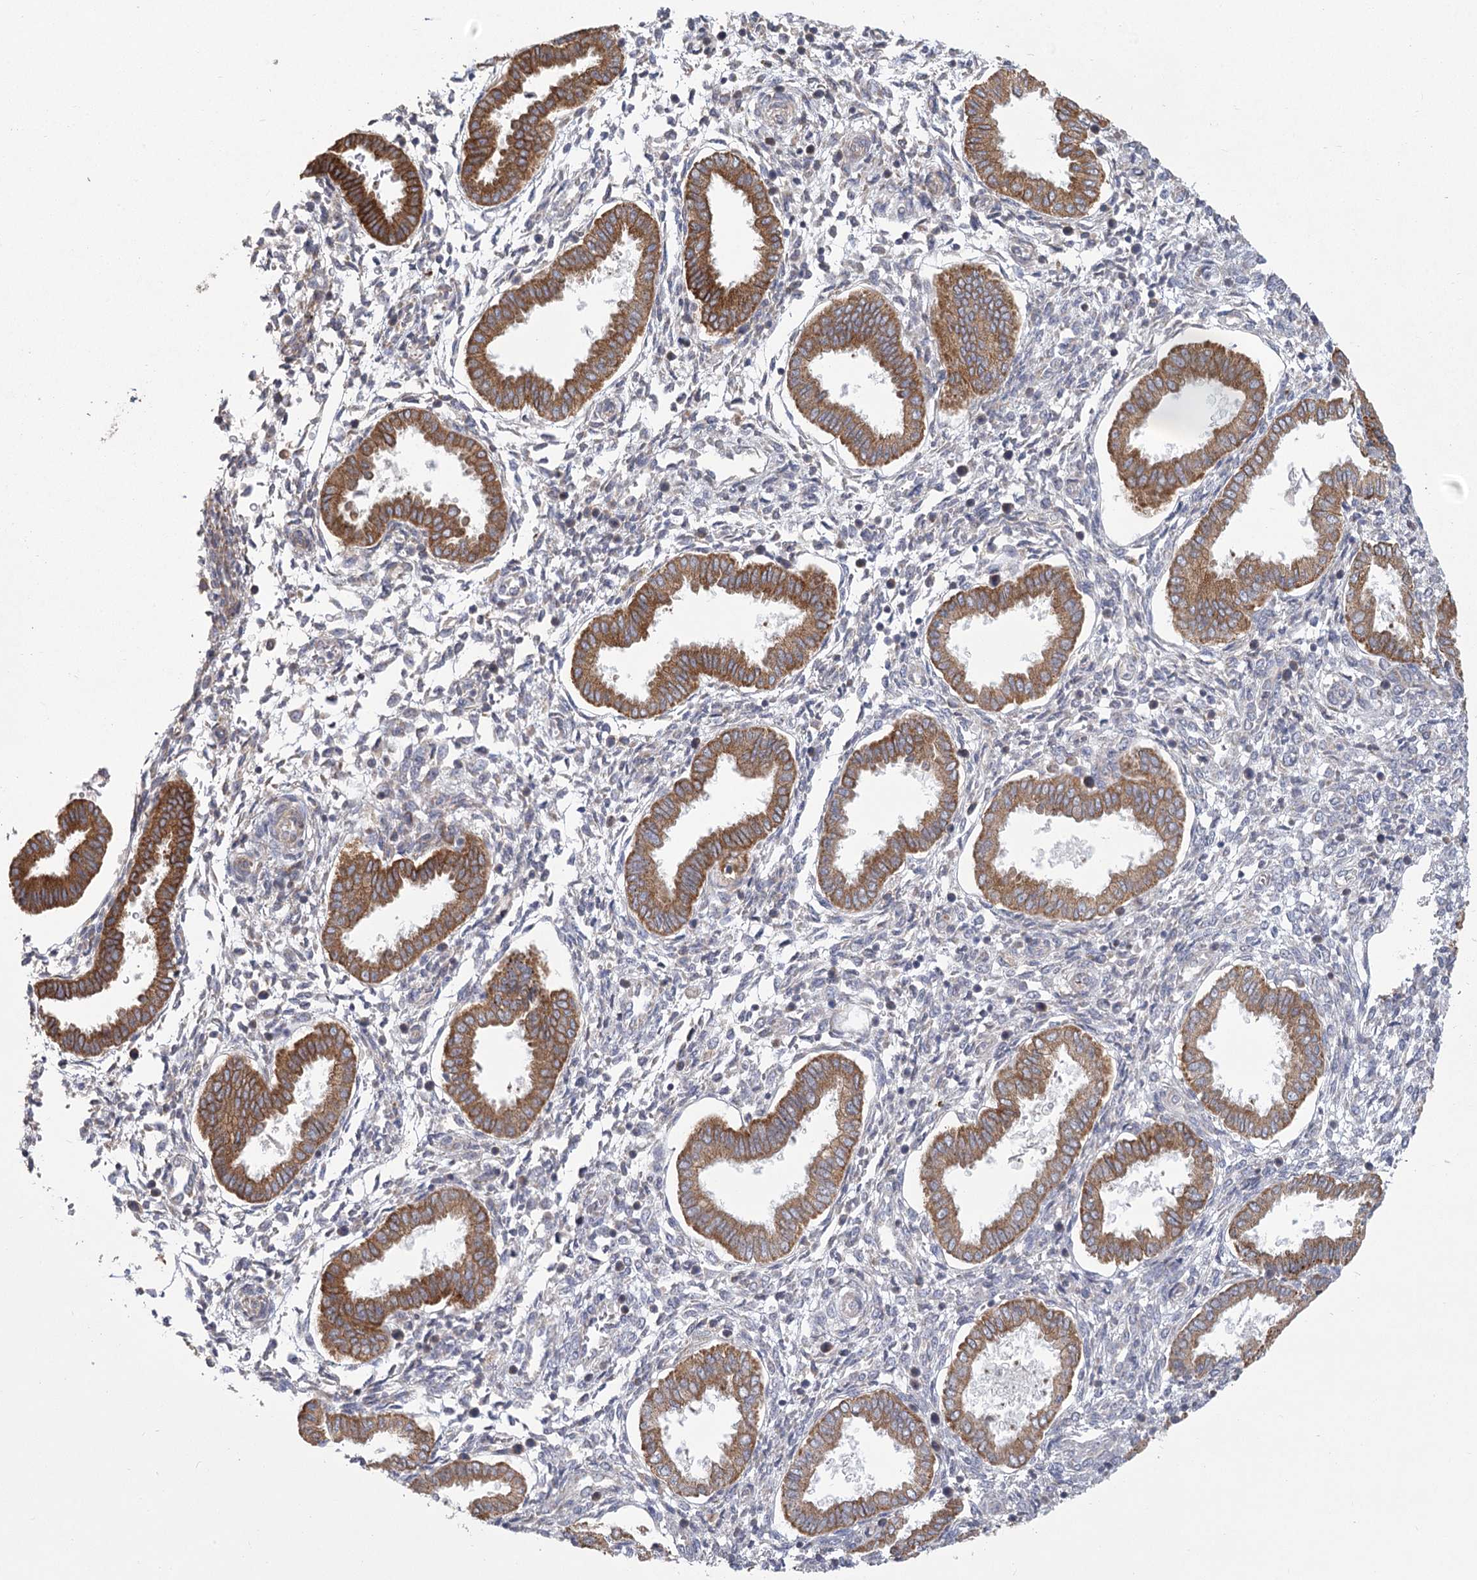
{"staining": {"intensity": "negative", "quantity": "none", "location": "none"}, "tissue": "endometrium", "cell_type": "Cells in endometrial stroma", "image_type": "normal", "snomed": [{"axis": "morphology", "description": "Normal tissue, NOS"}, {"axis": "topography", "description": "Endometrium"}], "caption": "This is a photomicrograph of immunohistochemistry (IHC) staining of benign endometrium, which shows no positivity in cells in endometrial stroma.", "gene": "CNTLN", "patient": {"sex": "female", "age": 24}}